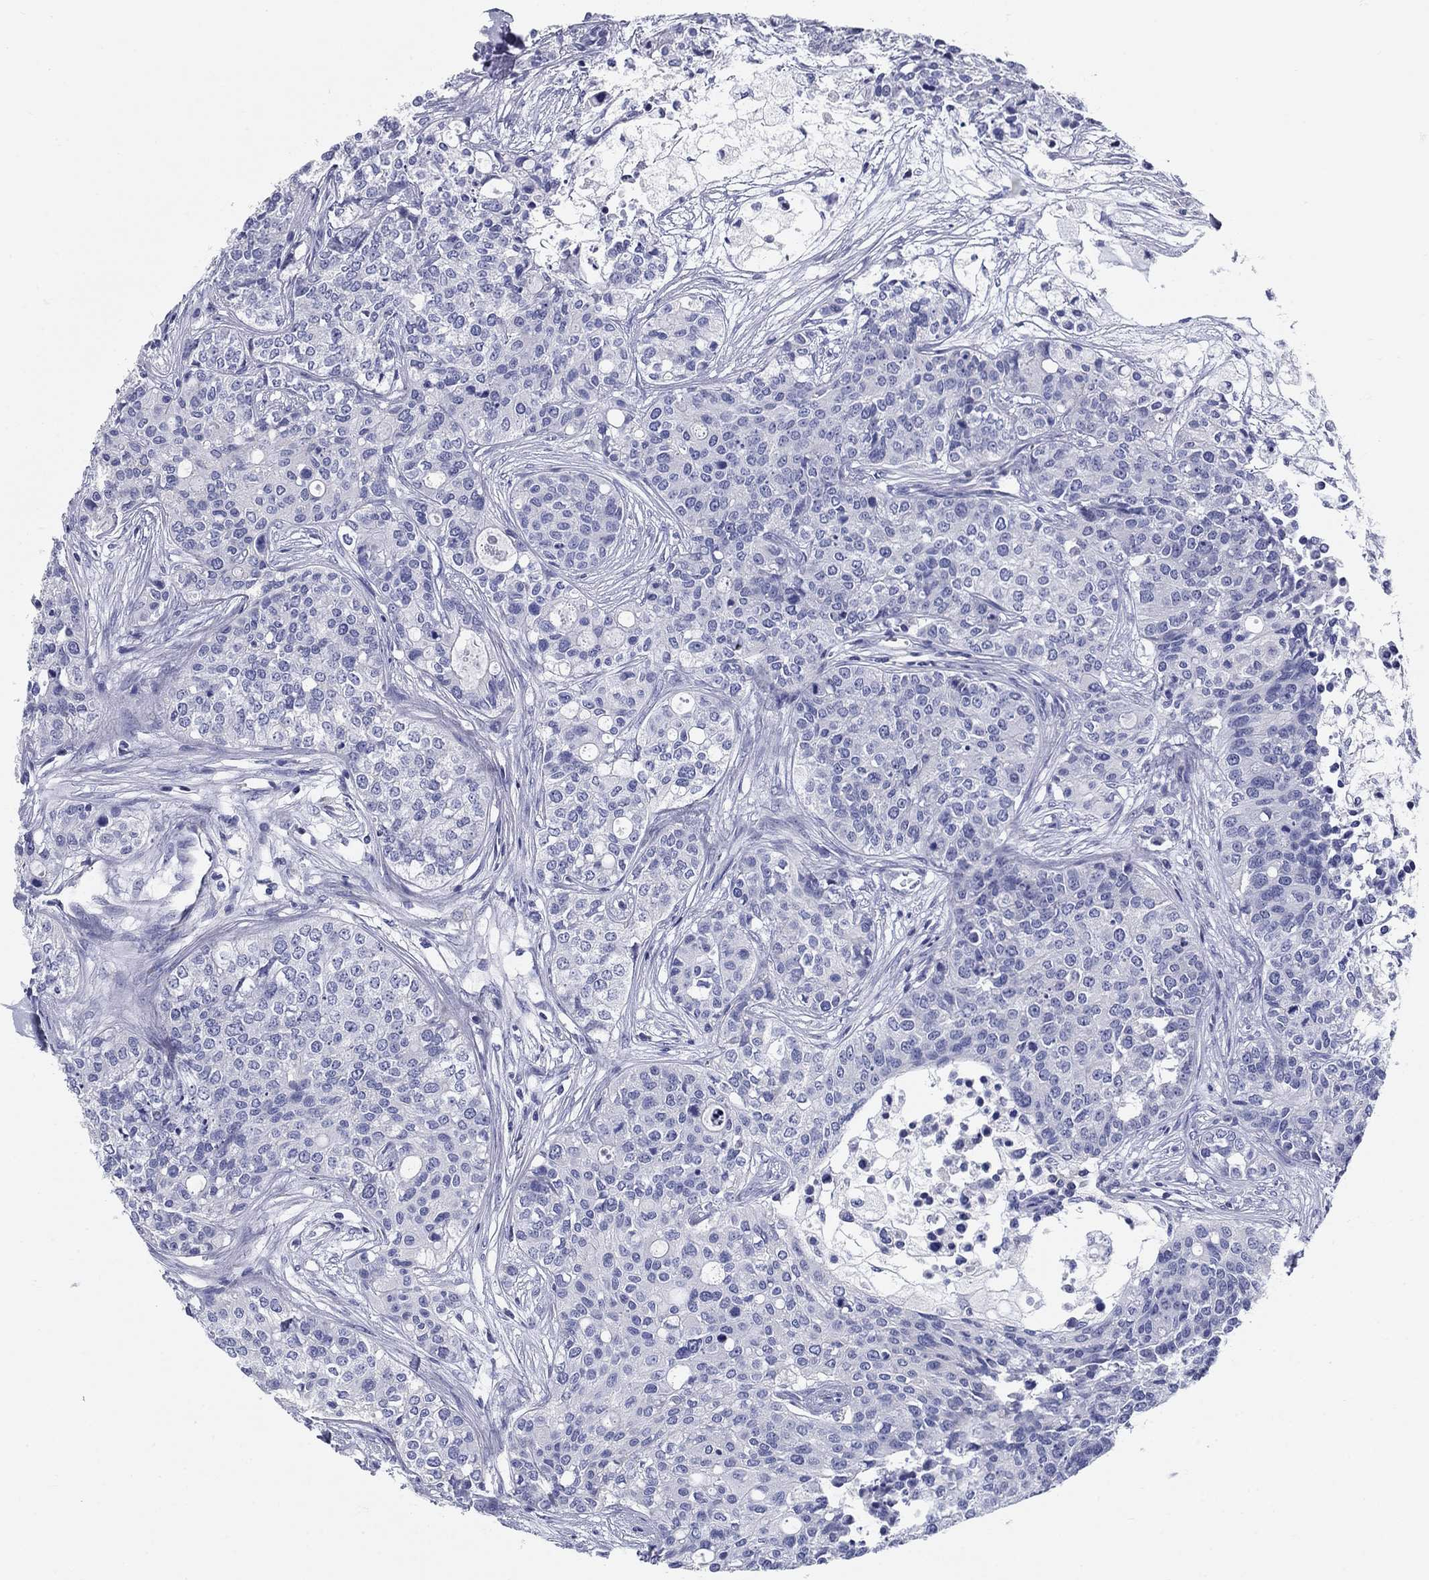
{"staining": {"intensity": "negative", "quantity": "none", "location": "none"}, "tissue": "carcinoid", "cell_type": "Tumor cells", "image_type": "cancer", "snomed": [{"axis": "morphology", "description": "Carcinoid, malignant, NOS"}, {"axis": "topography", "description": "Colon"}], "caption": "IHC histopathology image of carcinoid stained for a protein (brown), which reveals no staining in tumor cells. (DAB IHC, high magnification).", "gene": "UPB1", "patient": {"sex": "male", "age": 81}}